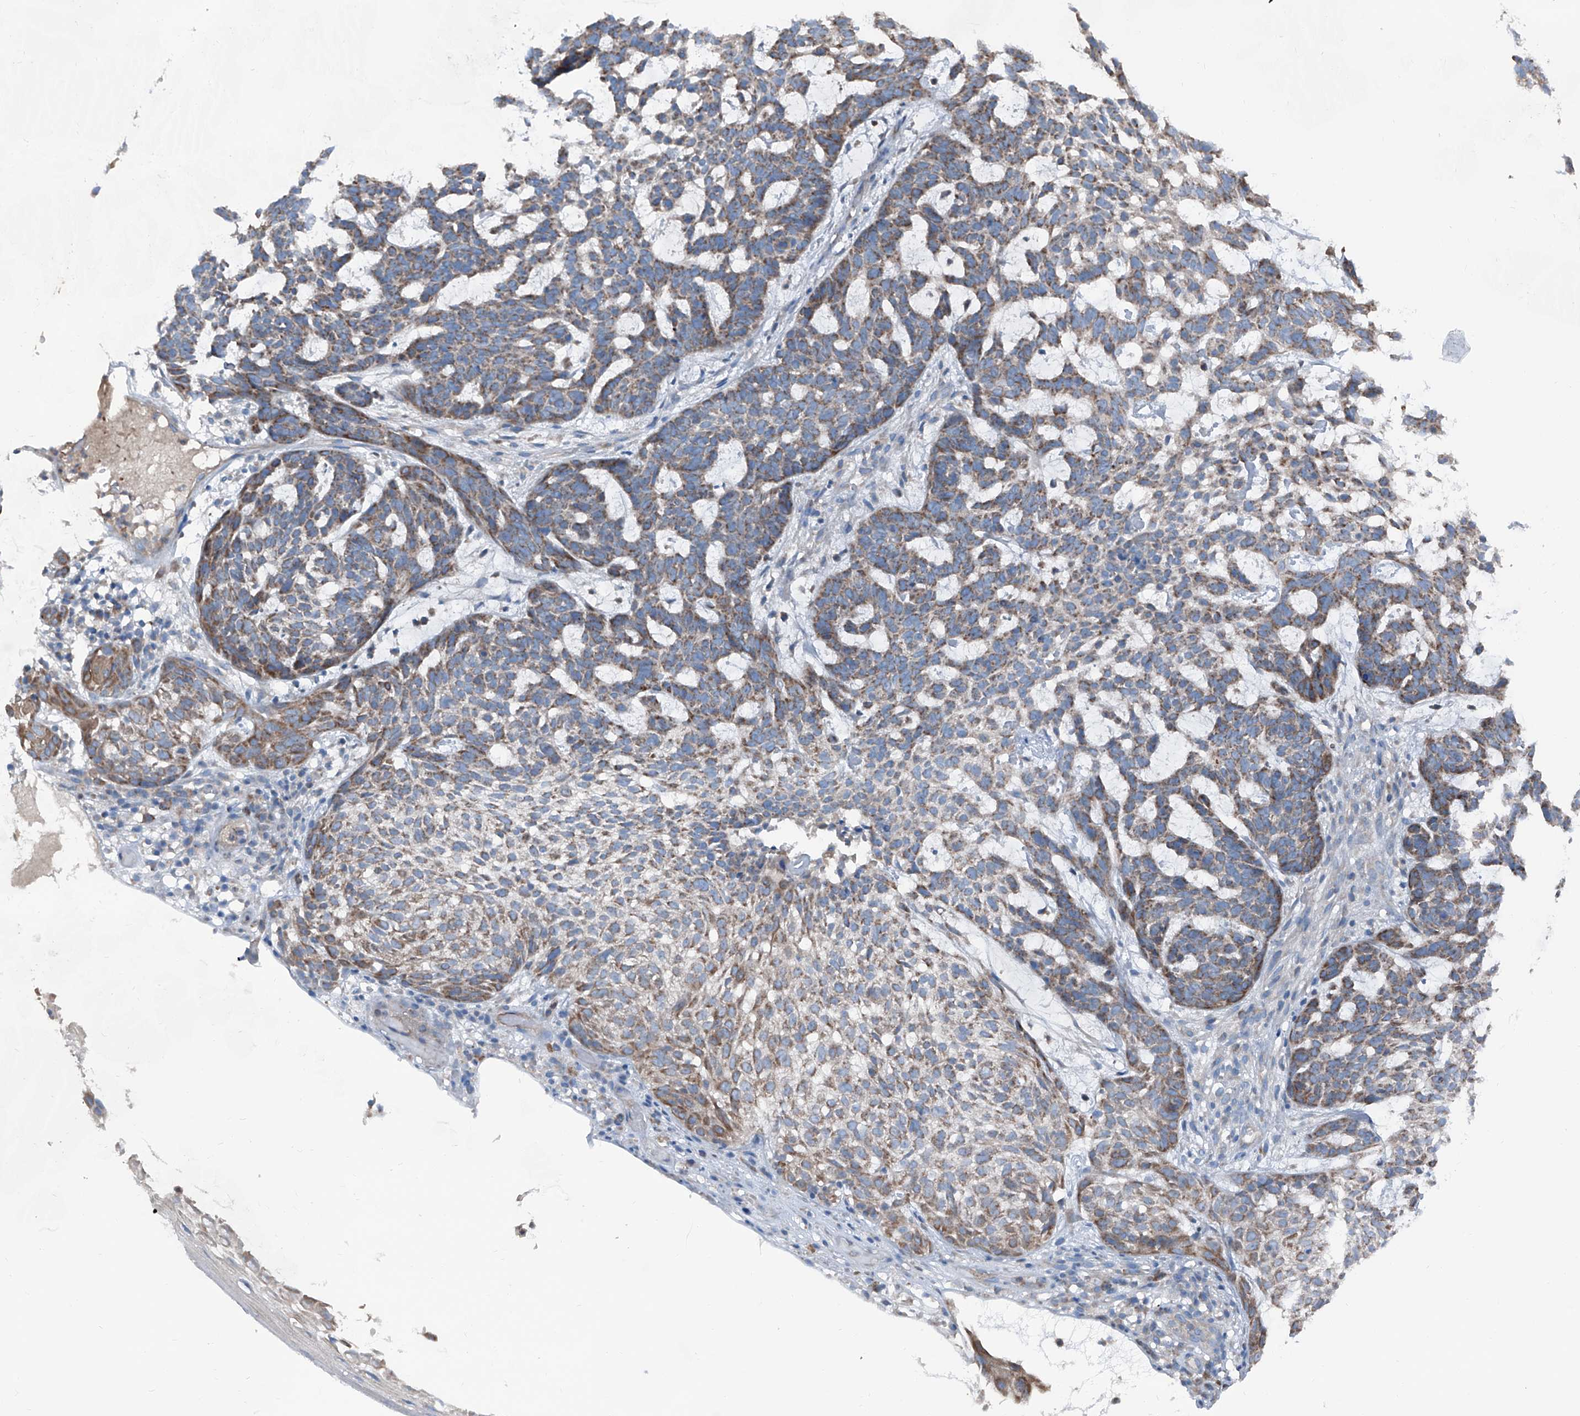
{"staining": {"intensity": "moderate", "quantity": ">75%", "location": "cytoplasmic/membranous"}, "tissue": "skin cancer", "cell_type": "Tumor cells", "image_type": "cancer", "snomed": [{"axis": "morphology", "description": "Basal cell carcinoma"}, {"axis": "topography", "description": "Skin"}], "caption": "Immunohistochemistry histopathology image of neoplastic tissue: skin cancer stained using IHC displays medium levels of moderate protein expression localized specifically in the cytoplasmic/membranous of tumor cells, appearing as a cytoplasmic/membranous brown color.", "gene": "GPAT3", "patient": {"sex": "male", "age": 85}}